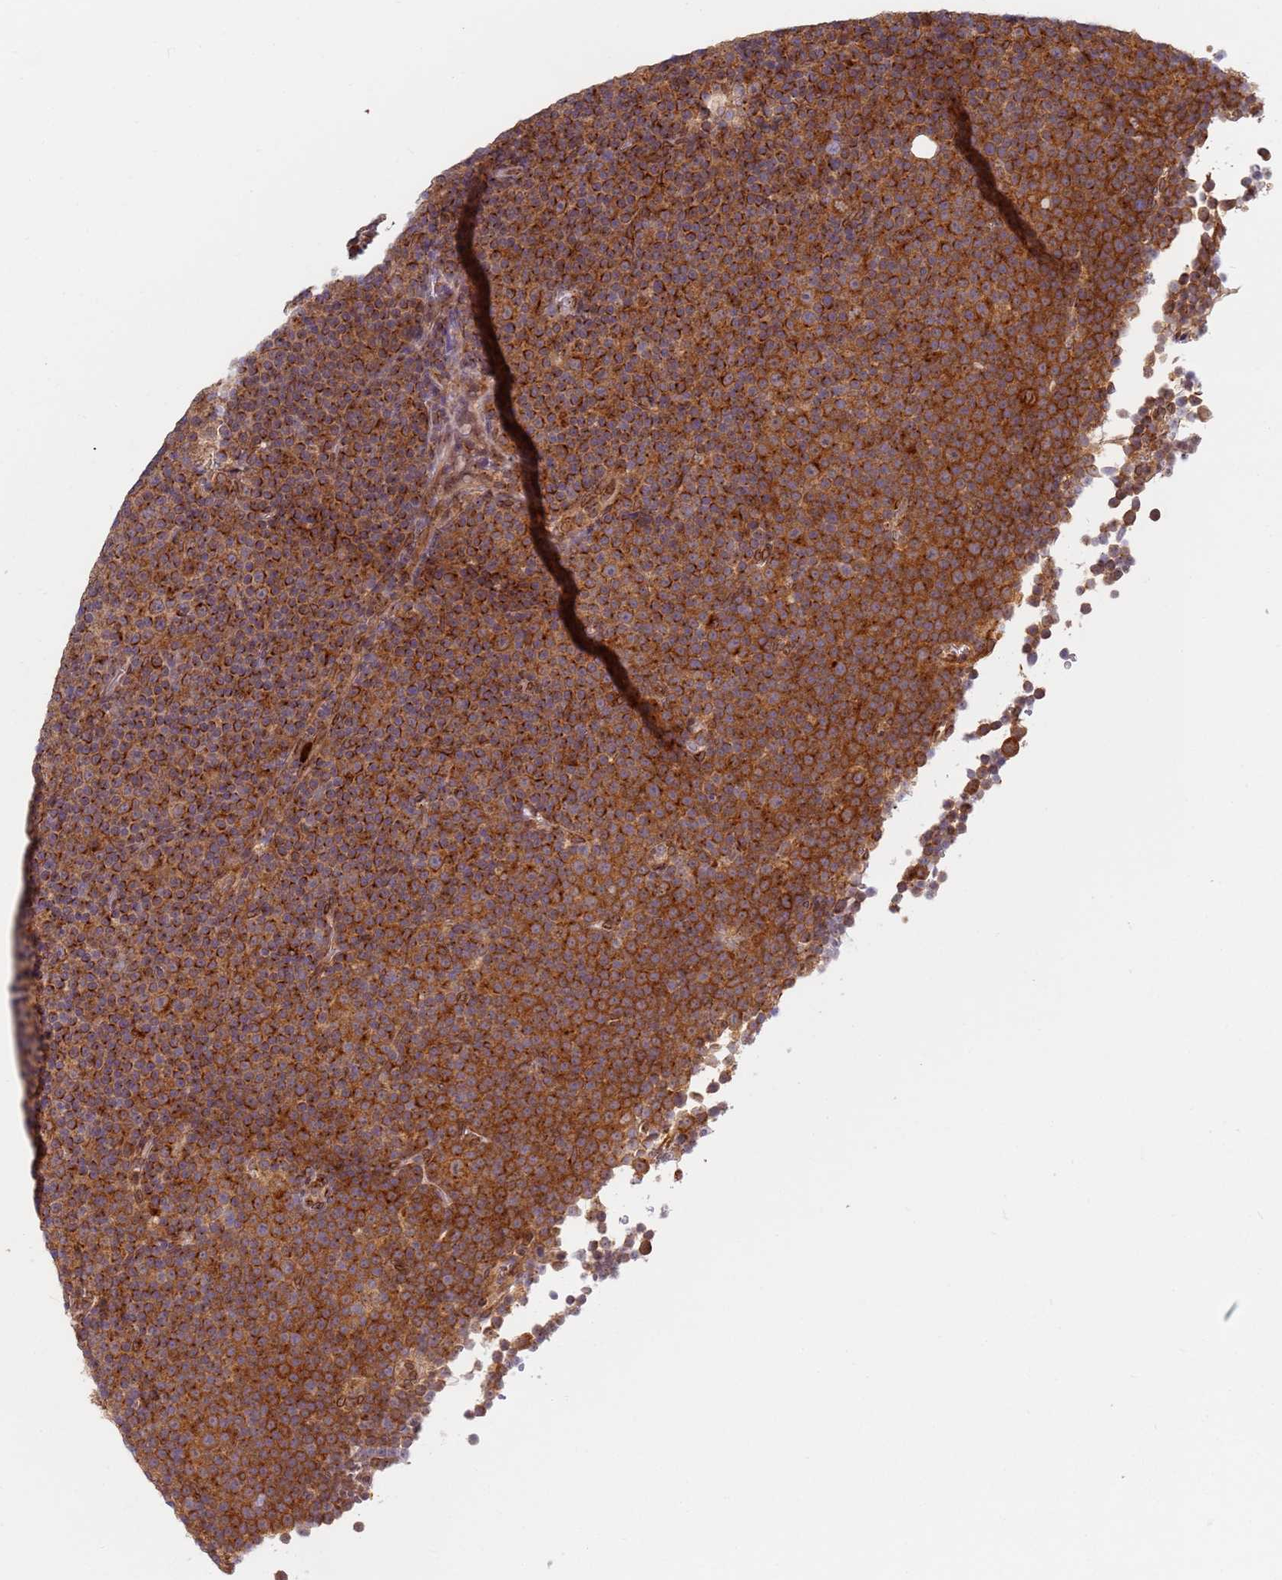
{"staining": {"intensity": "moderate", "quantity": ">75%", "location": "cytoplasmic/membranous"}, "tissue": "lymphoma", "cell_type": "Tumor cells", "image_type": "cancer", "snomed": [{"axis": "morphology", "description": "Malignant lymphoma, non-Hodgkin's type, Low grade"}, {"axis": "topography", "description": "Lymph node"}], "caption": "Protein staining displays moderate cytoplasmic/membranous expression in about >75% of tumor cells in lymphoma.", "gene": "CEP170", "patient": {"sex": "female", "age": 67}}